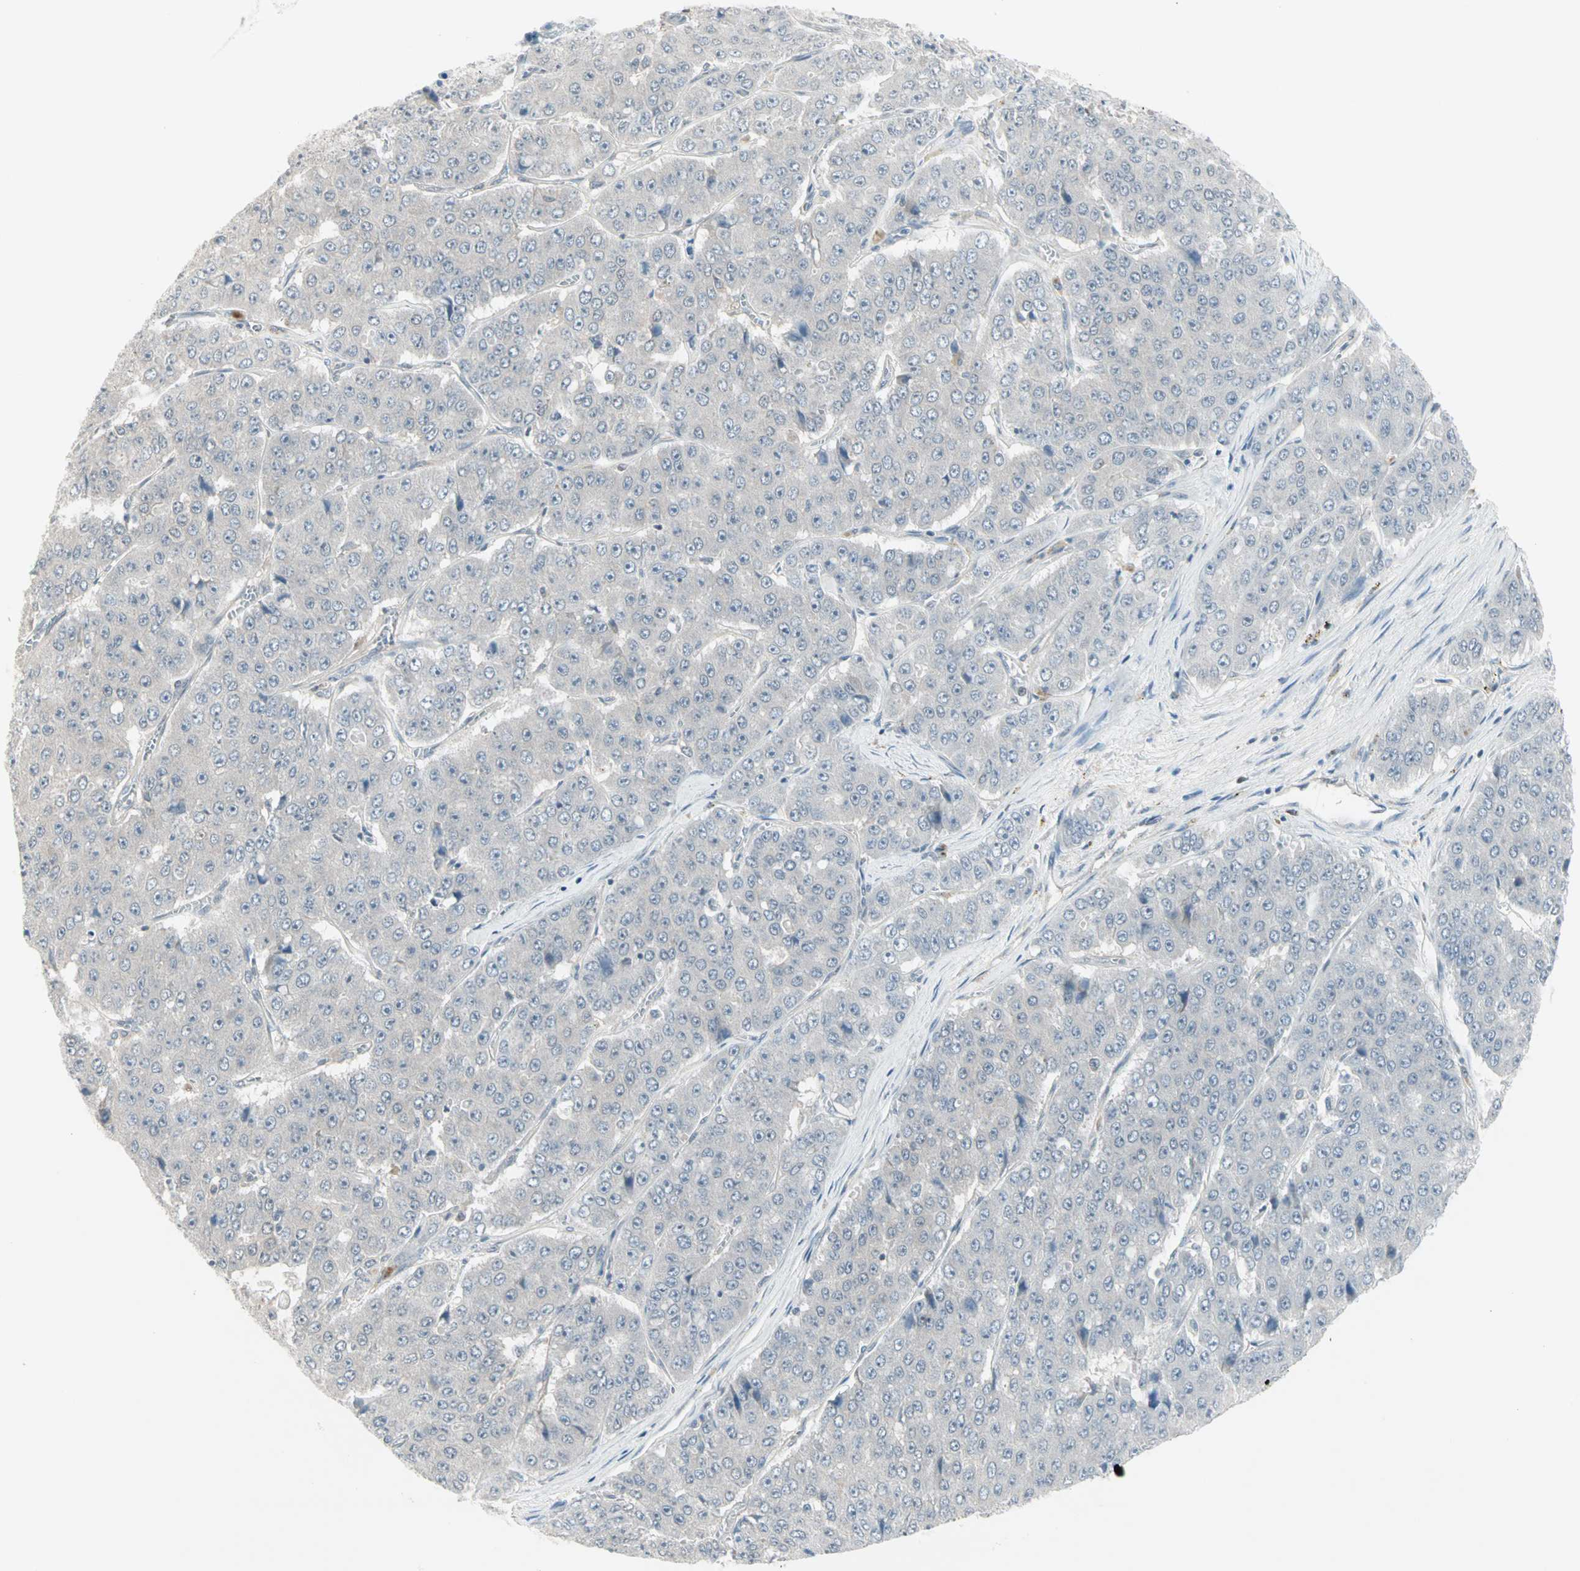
{"staining": {"intensity": "negative", "quantity": "none", "location": "none"}, "tissue": "pancreatic cancer", "cell_type": "Tumor cells", "image_type": "cancer", "snomed": [{"axis": "morphology", "description": "Adenocarcinoma, NOS"}, {"axis": "topography", "description": "Pancreas"}], "caption": "Pancreatic cancer (adenocarcinoma) stained for a protein using immunohistochemistry (IHC) demonstrates no positivity tumor cells.", "gene": "PTPA", "patient": {"sex": "male", "age": 50}}